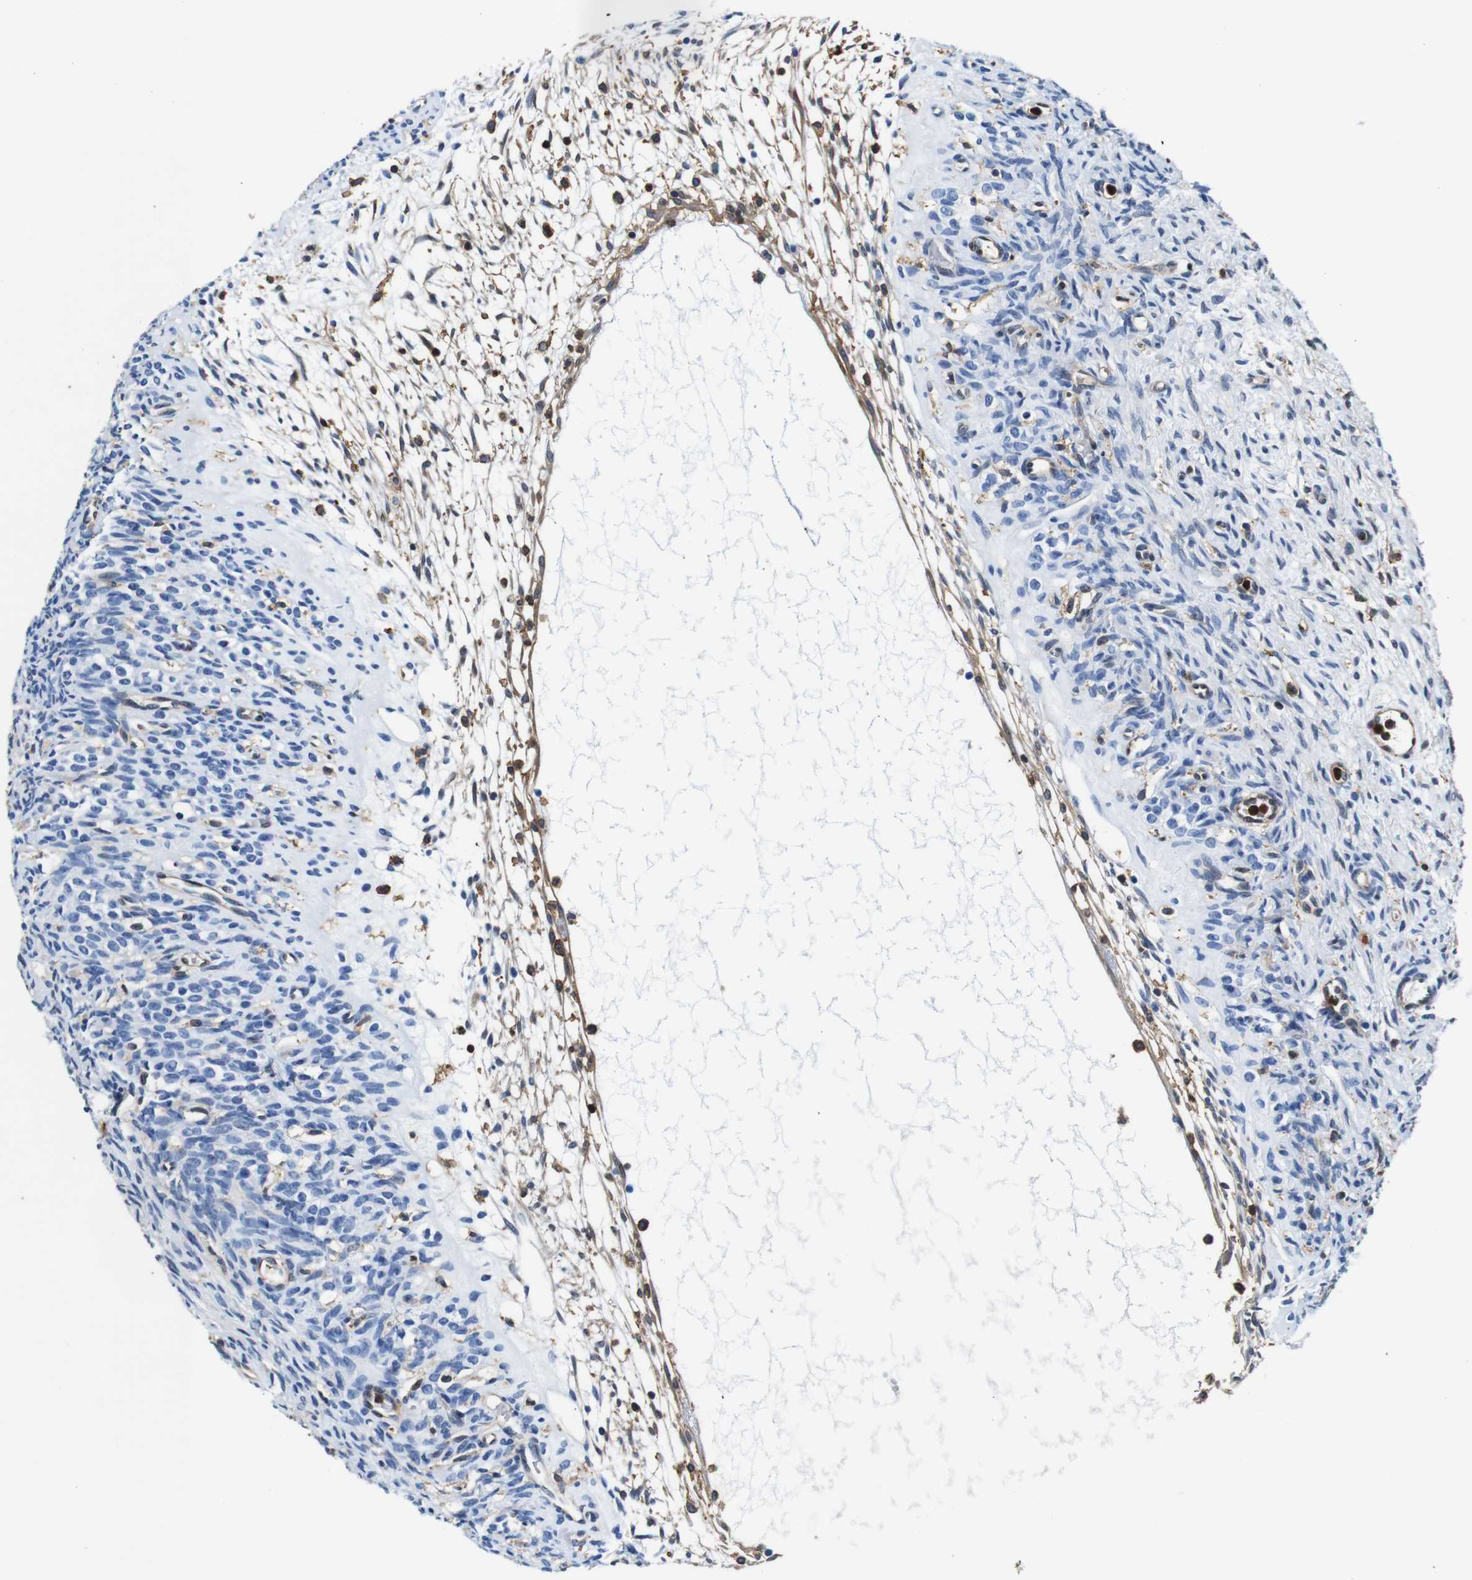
{"staining": {"intensity": "negative", "quantity": "none", "location": "none"}, "tissue": "ovary", "cell_type": "Ovarian stroma cells", "image_type": "normal", "snomed": [{"axis": "morphology", "description": "Normal tissue, NOS"}, {"axis": "topography", "description": "Ovary"}], "caption": "This is a histopathology image of immunohistochemistry (IHC) staining of benign ovary, which shows no expression in ovarian stroma cells.", "gene": "ANXA1", "patient": {"sex": "female", "age": 33}}